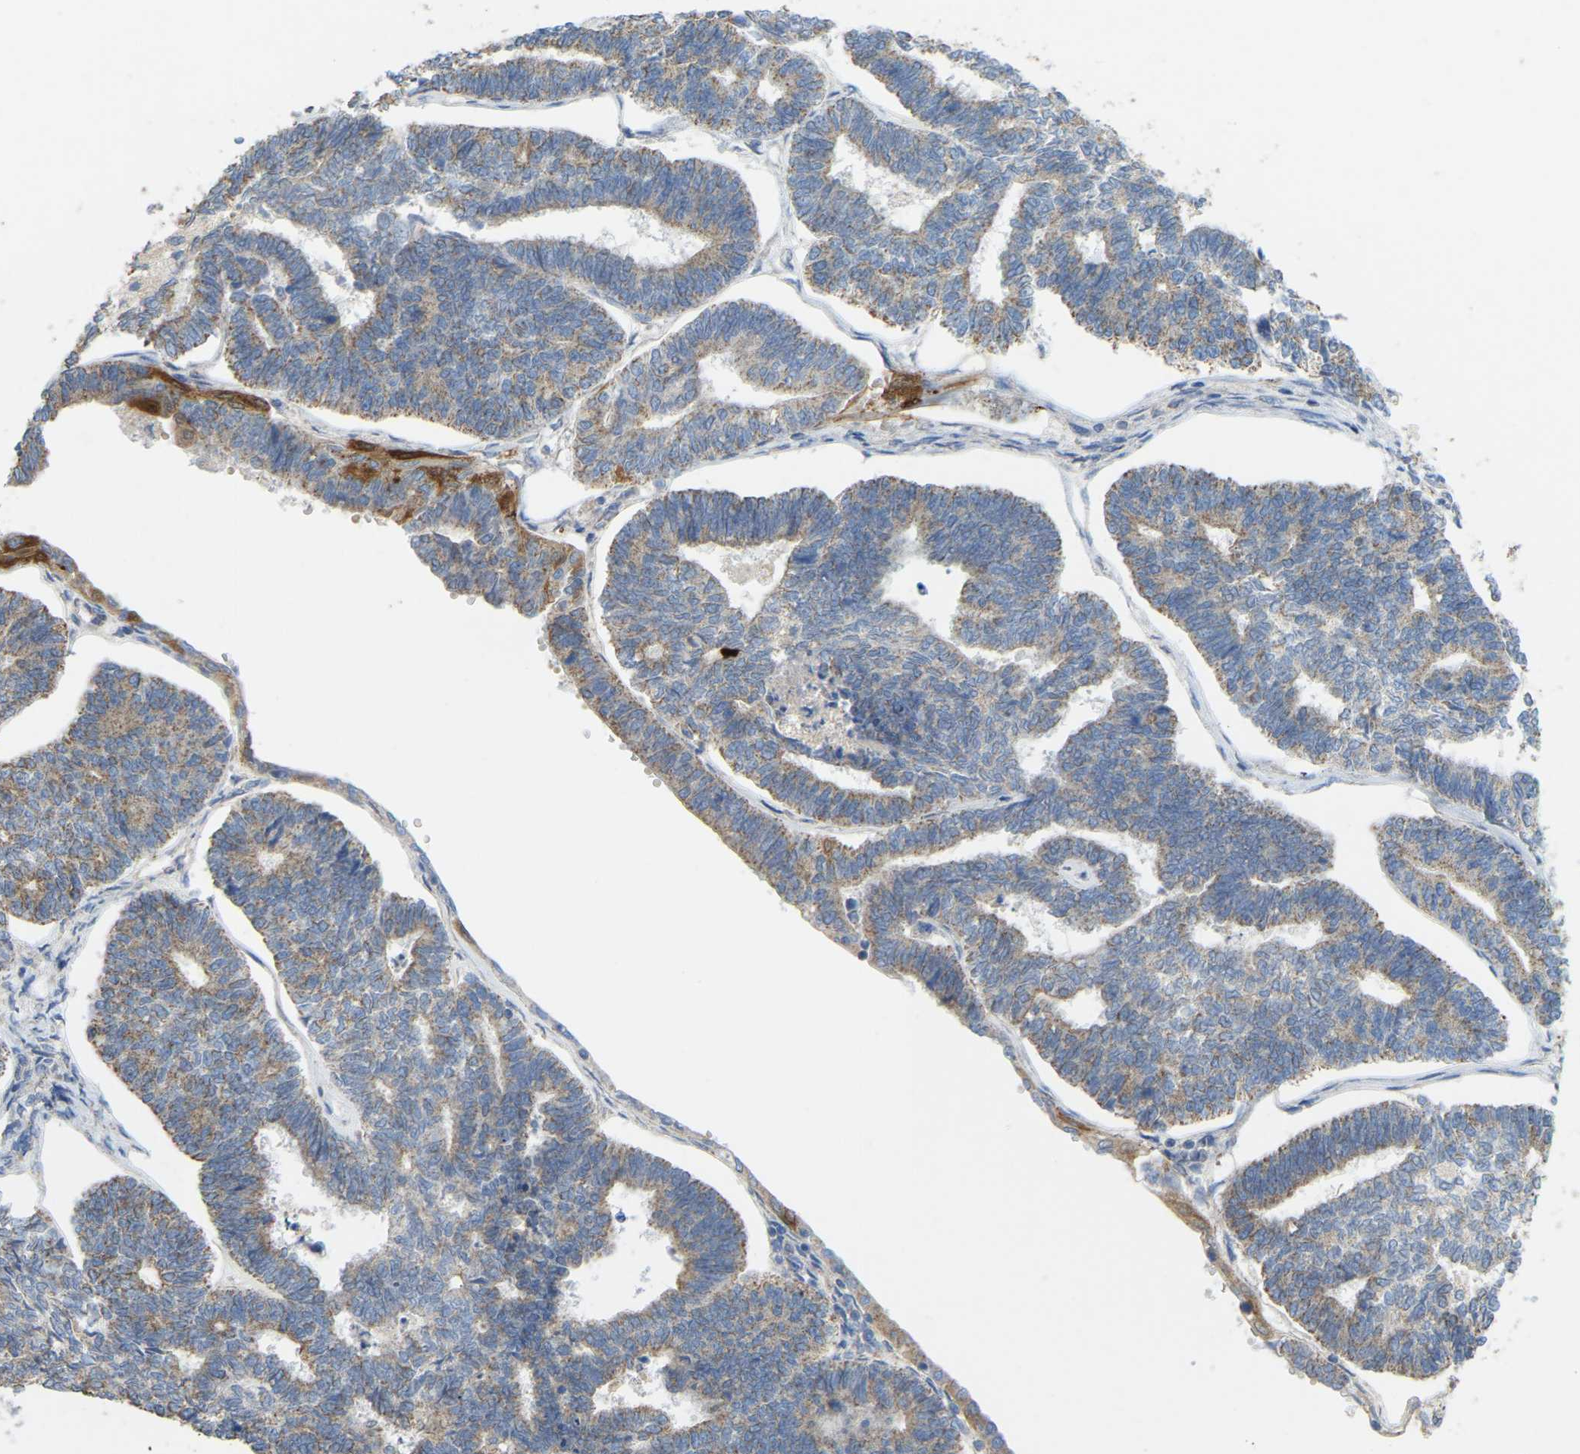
{"staining": {"intensity": "weak", "quantity": ">75%", "location": "cytoplasmic/membranous"}, "tissue": "endometrial cancer", "cell_type": "Tumor cells", "image_type": "cancer", "snomed": [{"axis": "morphology", "description": "Adenocarcinoma, NOS"}, {"axis": "topography", "description": "Endometrium"}], "caption": "Endometrial cancer stained with IHC shows weak cytoplasmic/membranous positivity in about >75% of tumor cells. The staining is performed using DAB (3,3'-diaminobenzidine) brown chromogen to label protein expression. The nuclei are counter-stained blue using hematoxylin.", "gene": "SERPINB5", "patient": {"sex": "female", "age": 70}}